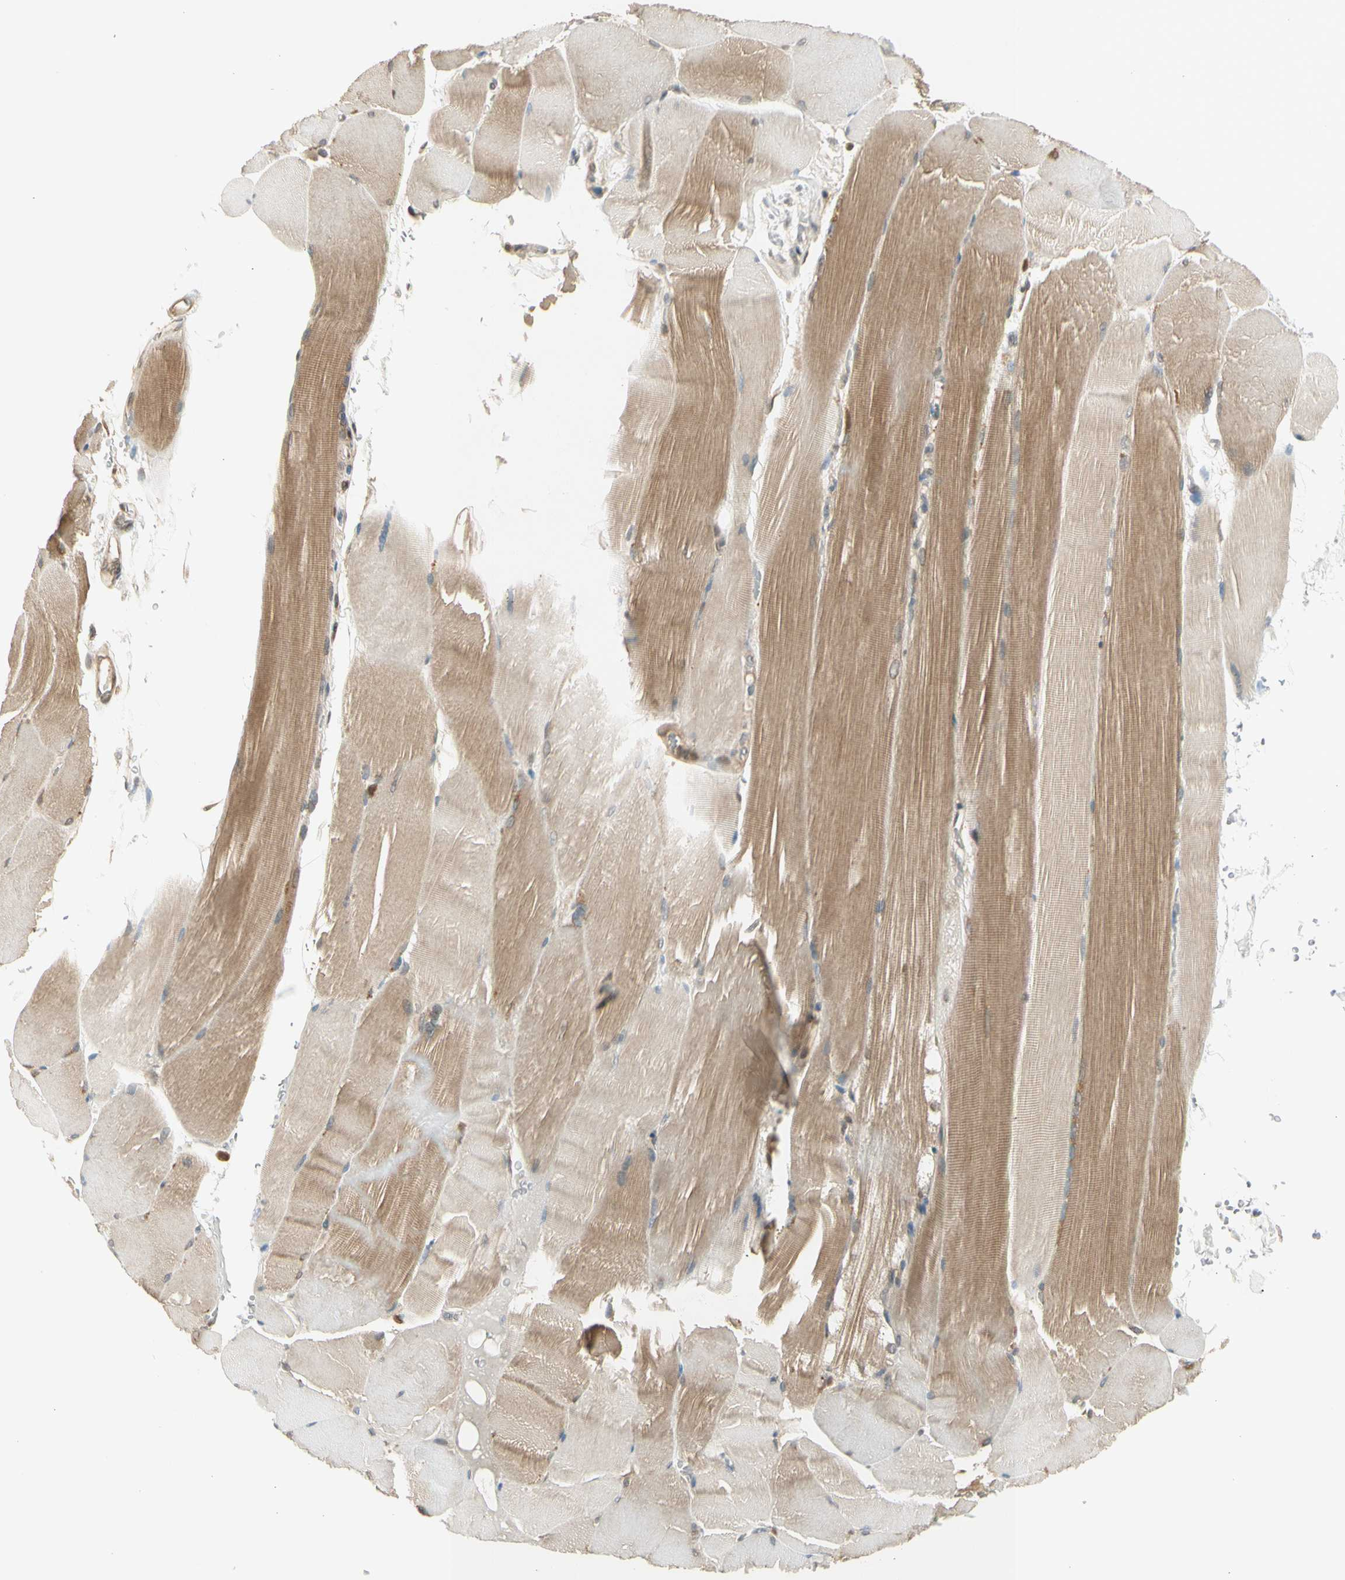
{"staining": {"intensity": "moderate", "quantity": ">75%", "location": "cytoplasmic/membranous"}, "tissue": "skeletal muscle", "cell_type": "Myocytes", "image_type": "normal", "snomed": [{"axis": "morphology", "description": "Normal tissue, NOS"}, {"axis": "topography", "description": "Skin"}, {"axis": "topography", "description": "Skeletal muscle"}], "caption": "A photomicrograph of human skeletal muscle stained for a protein reveals moderate cytoplasmic/membranous brown staining in myocytes.", "gene": "SERPINB6", "patient": {"sex": "male", "age": 83}}